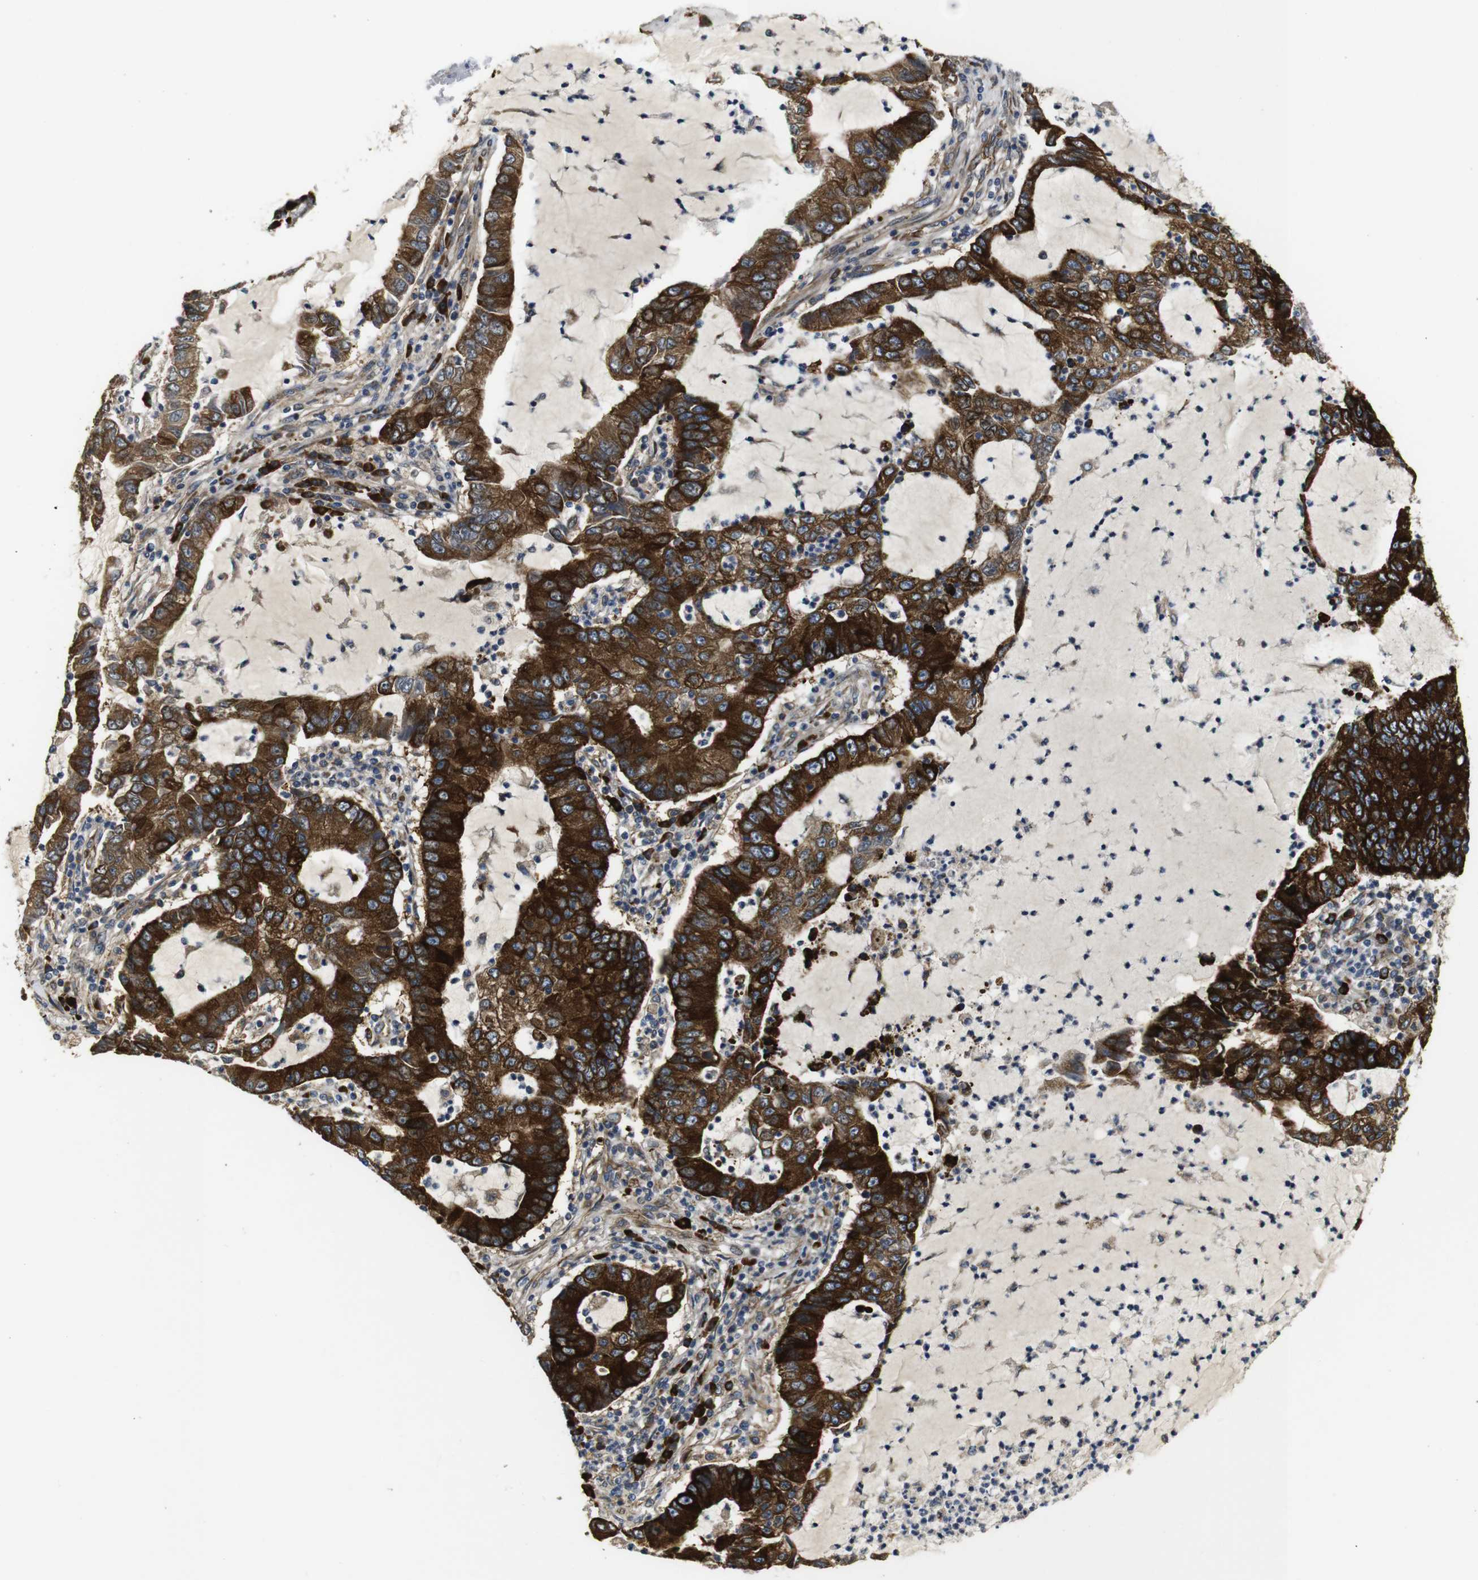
{"staining": {"intensity": "strong", "quantity": ">75%", "location": "cytoplasmic/membranous"}, "tissue": "lung cancer", "cell_type": "Tumor cells", "image_type": "cancer", "snomed": [{"axis": "morphology", "description": "Adenocarcinoma, NOS"}, {"axis": "topography", "description": "Lung"}], "caption": "Immunohistochemical staining of adenocarcinoma (lung) exhibits high levels of strong cytoplasmic/membranous staining in approximately >75% of tumor cells. Using DAB (brown) and hematoxylin (blue) stains, captured at high magnification using brightfield microscopy.", "gene": "UBE2G2", "patient": {"sex": "female", "age": 51}}